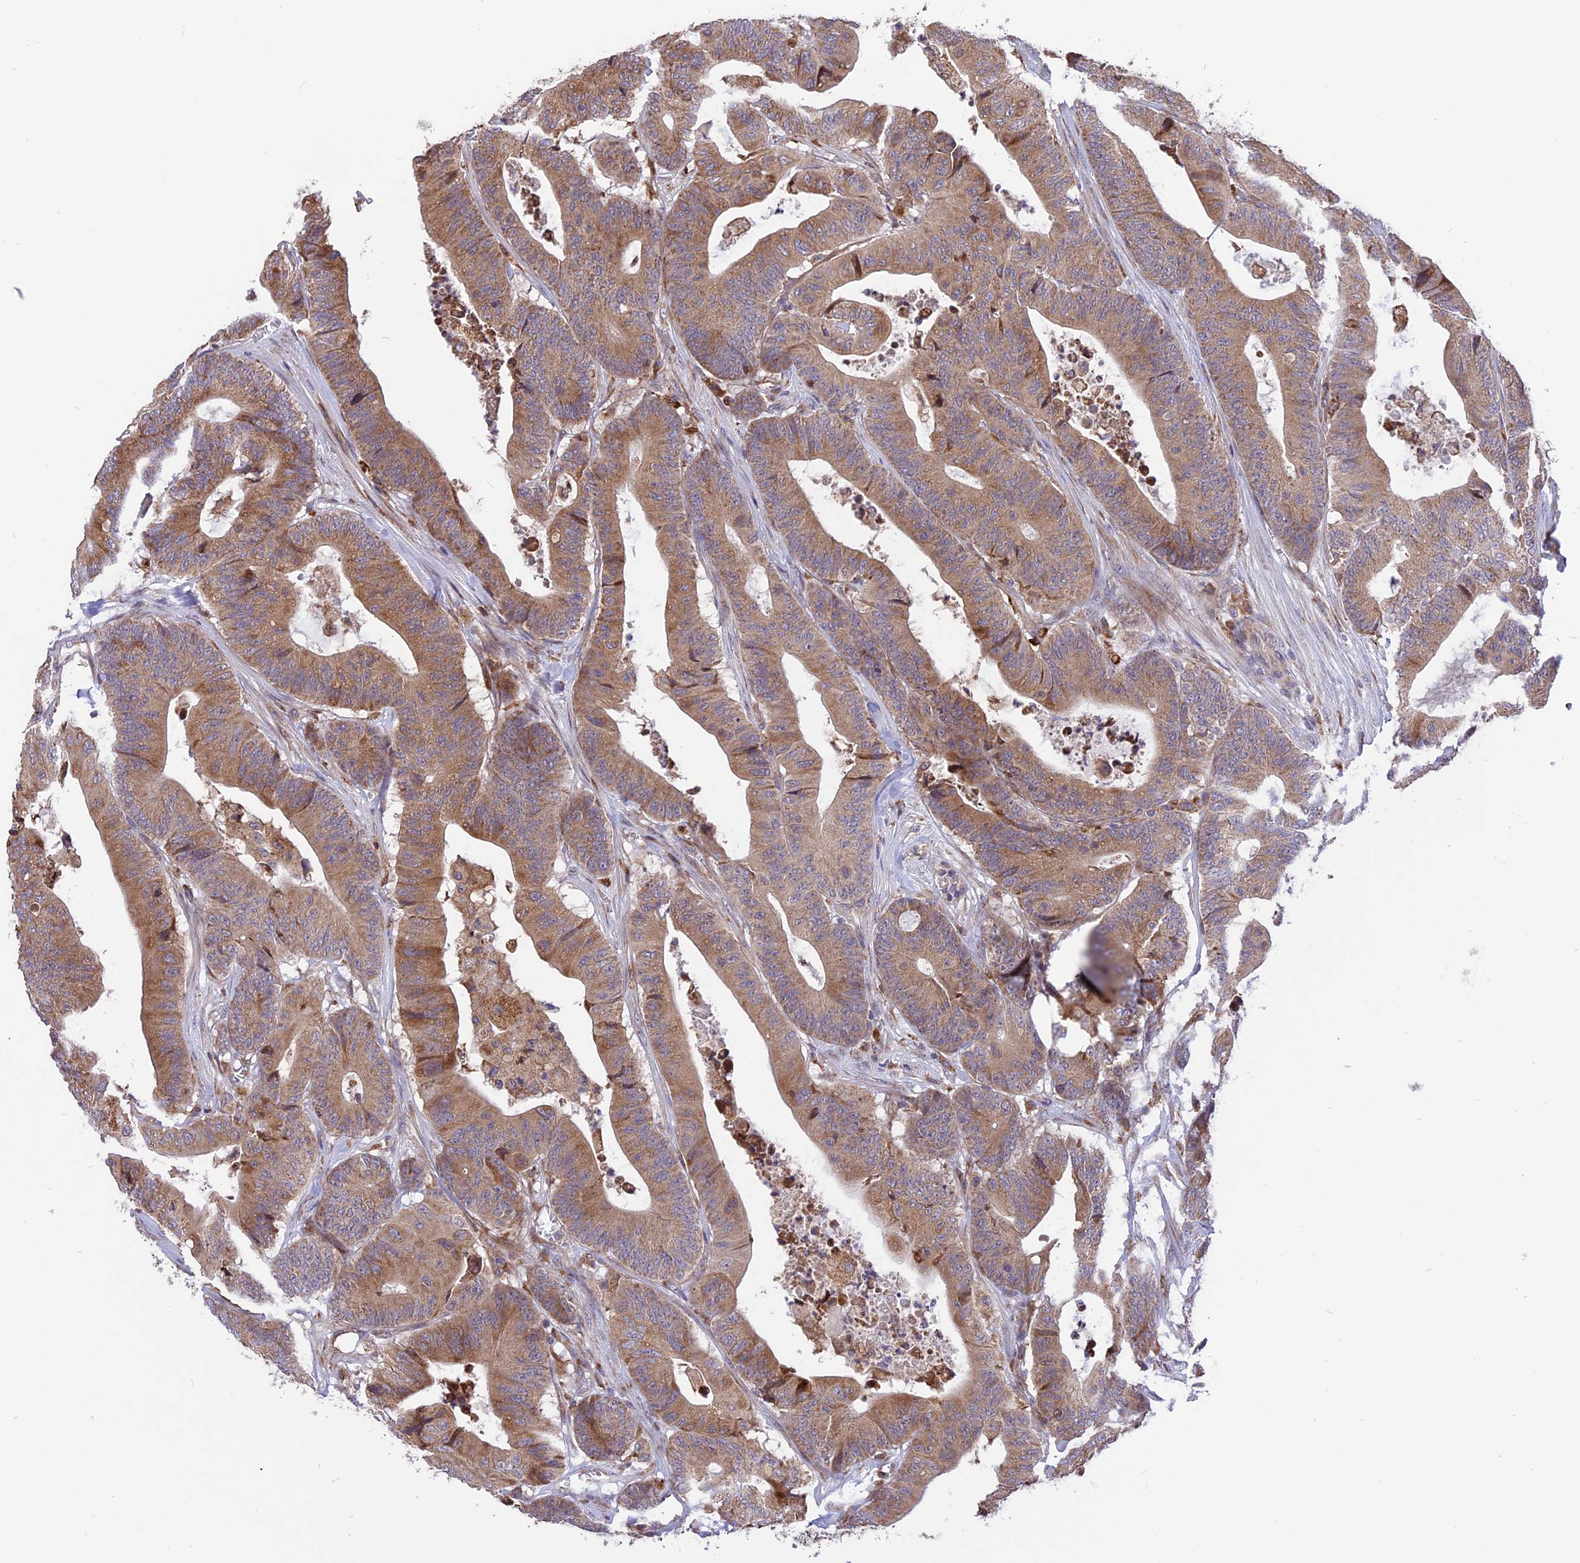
{"staining": {"intensity": "moderate", "quantity": ">75%", "location": "cytoplasmic/membranous"}, "tissue": "colorectal cancer", "cell_type": "Tumor cells", "image_type": "cancer", "snomed": [{"axis": "morphology", "description": "Adenocarcinoma, NOS"}, {"axis": "topography", "description": "Colon"}], "caption": "IHC image of neoplastic tissue: adenocarcinoma (colorectal) stained using immunohistochemistry exhibits medium levels of moderate protein expression localized specifically in the cytoplasmic/membranous of tumor cells, appearing as a cytoplasmic/membranous brown color.", "gene": "ARMCX6", "patient": {"sex": "female", "age": 84}}